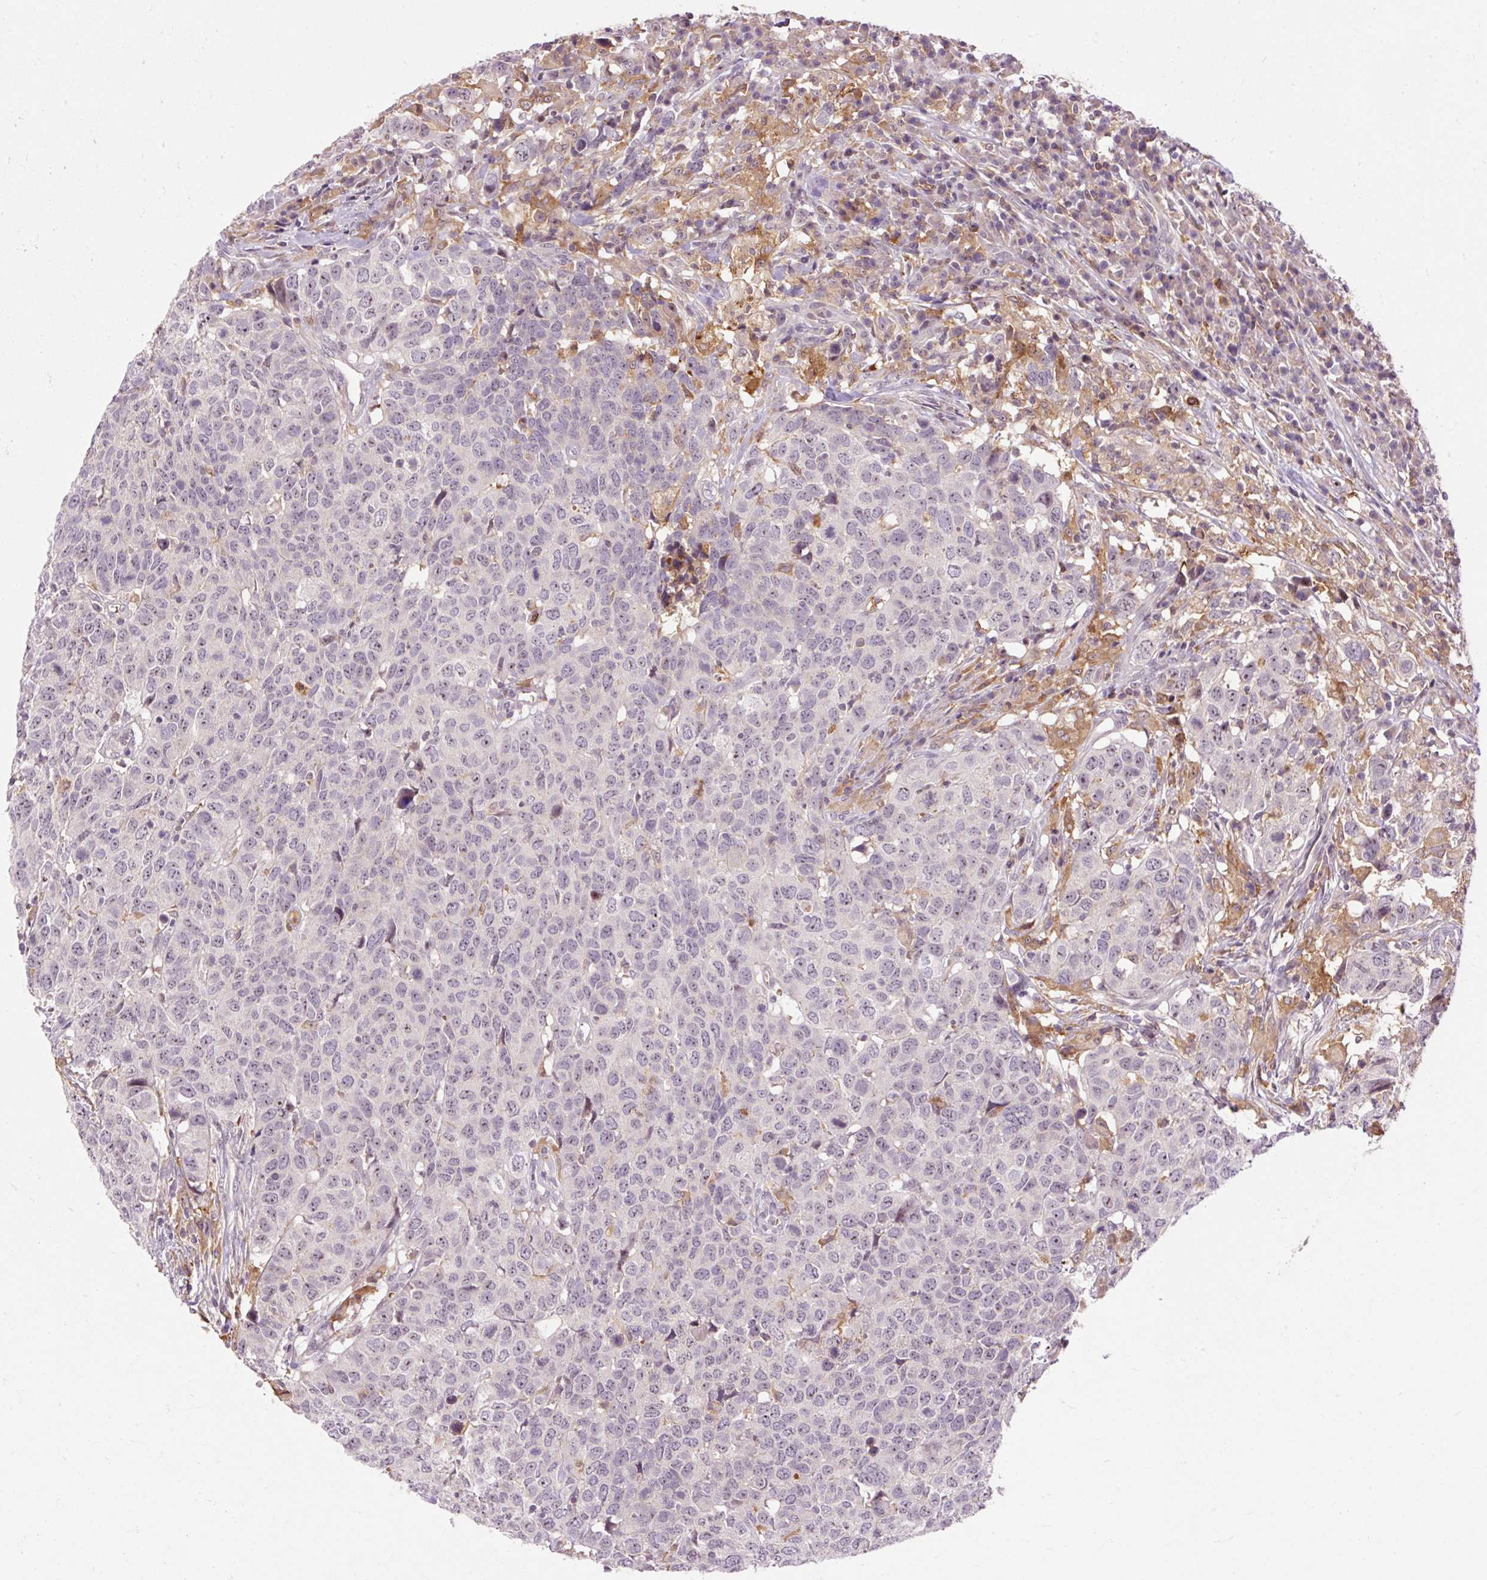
{"staining": {"intensity": "negative", "quantity": "none", "location": "none"}, "tissue": "head and neck cancer", "cell_type": "Tumor cells", "image_type": "cancer", "snomed": [{"axis": "morphology", "description": "Normal tissue, NOS"}, {"axis": "morphology", "description": "Squamous cell carcinoma, NOS"}, {"axis": "topography", "description": "Skeletal muscle"}, {"axis": "topography", "description": "Vascular tissue"}, {"axis": "topography", "description": "Peripheral nerve tissue"}, {"axis": "topography", "description": "Head-Neck"}], "caption": "Tumor cells are negative for protein expression in human head and neck cancer (squamous cell carcinoma).", "gene": "CEBPZ", "patient": {"sex": "male", "age": 66}}